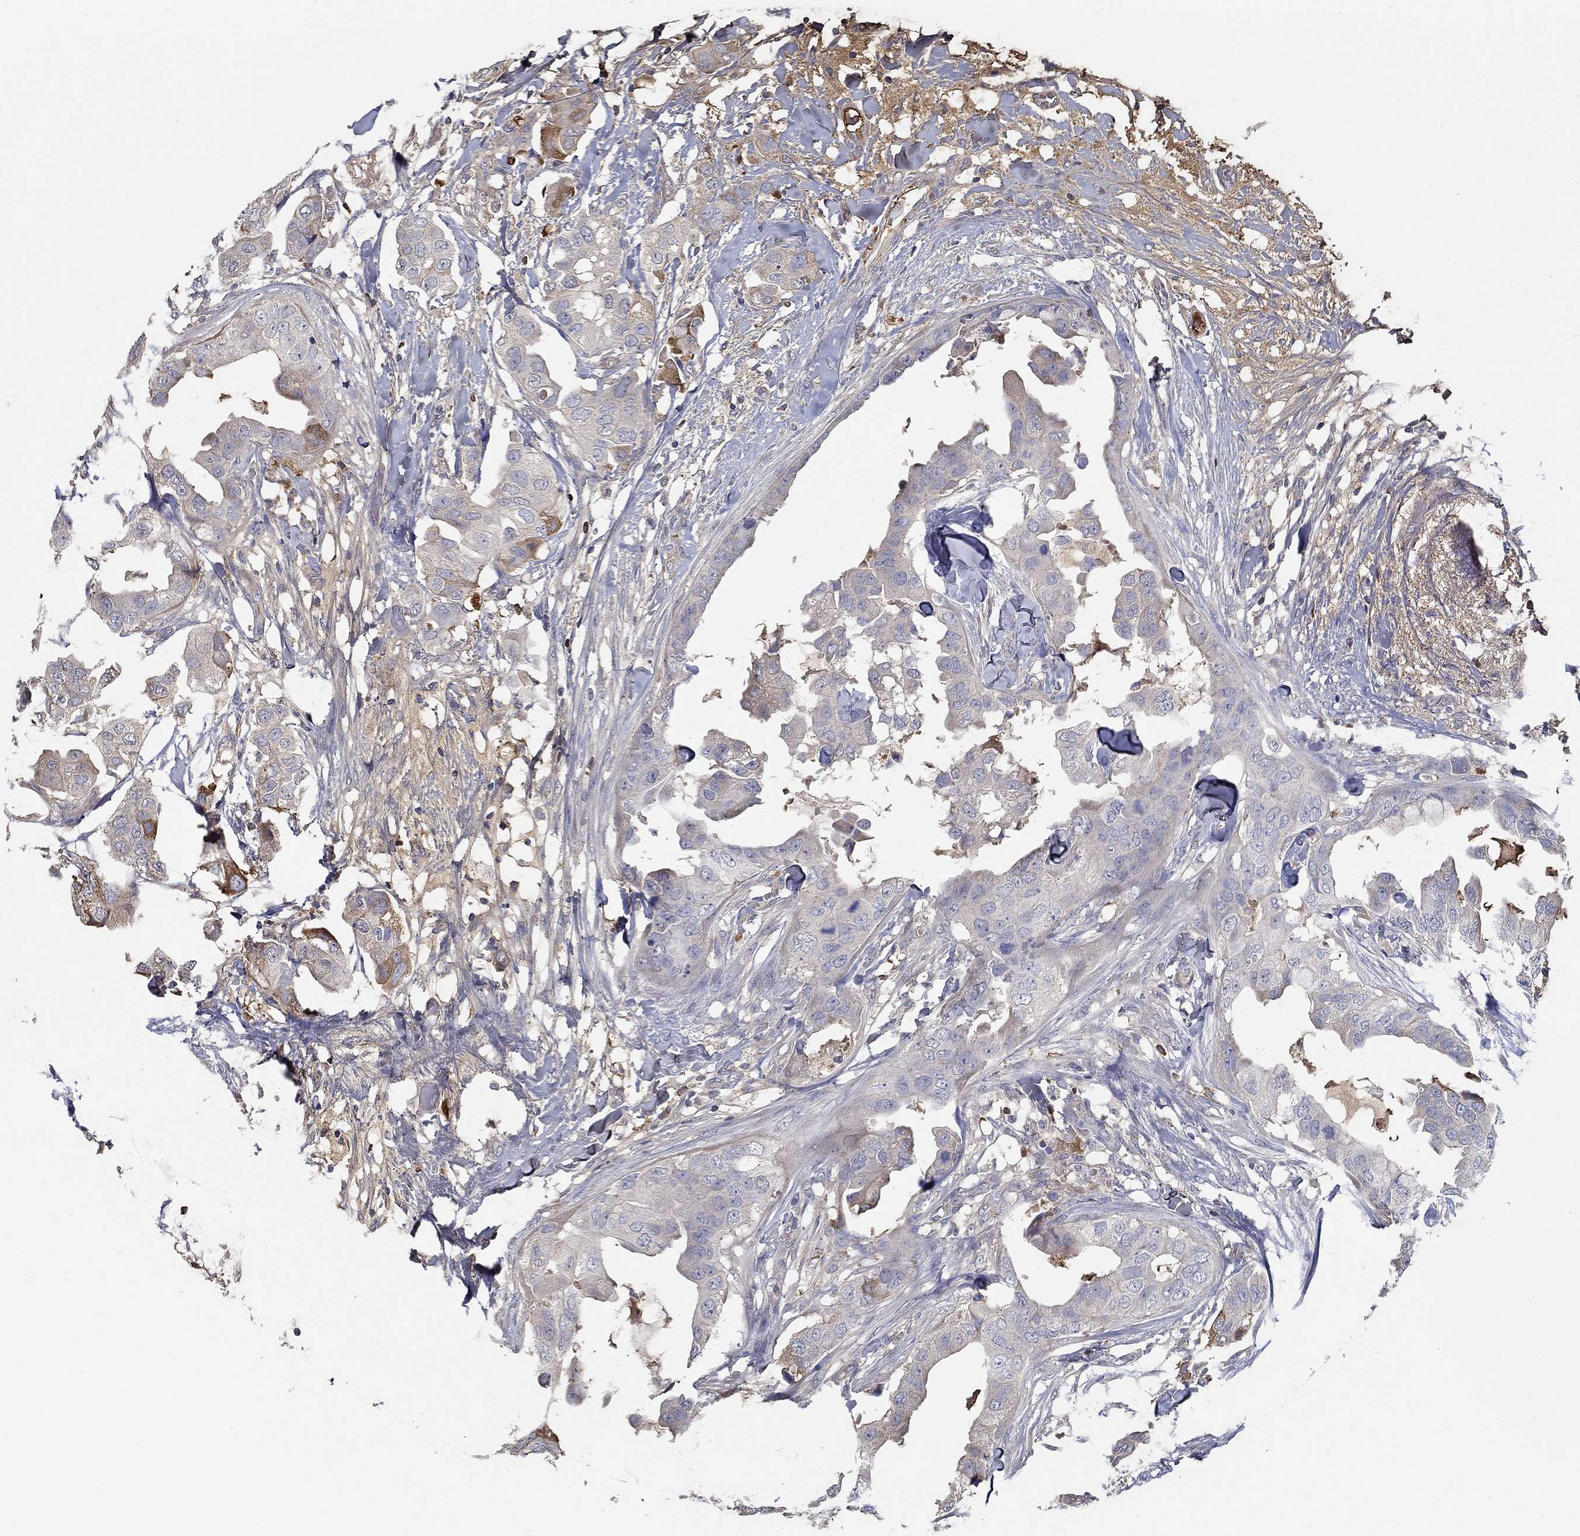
{"staining": {"intensity": "moderate", "quantity": "<25%", "location": "cytoplasmic/membranous"}, "tissue": "breast cancer", "cell_type": "Tumor cells", "image_type": "cancer", "snomed": [{"axis": "morphology", "description": "Normal tissue, NOS"}, {"axis": "morphology", "description": "Duct carcinoma"}, {"axis": "topography", "description": "Breast"}], "caption": "IHC micrograph of human breast infiltrating ductal carcinoma stained for a protein (brown), which reveals low levels of moderate cytoplasmic/membranous expression in about <25% of tumor cells.", "gene": "IL10", "patient": {"sex": "female", "age": 40}}